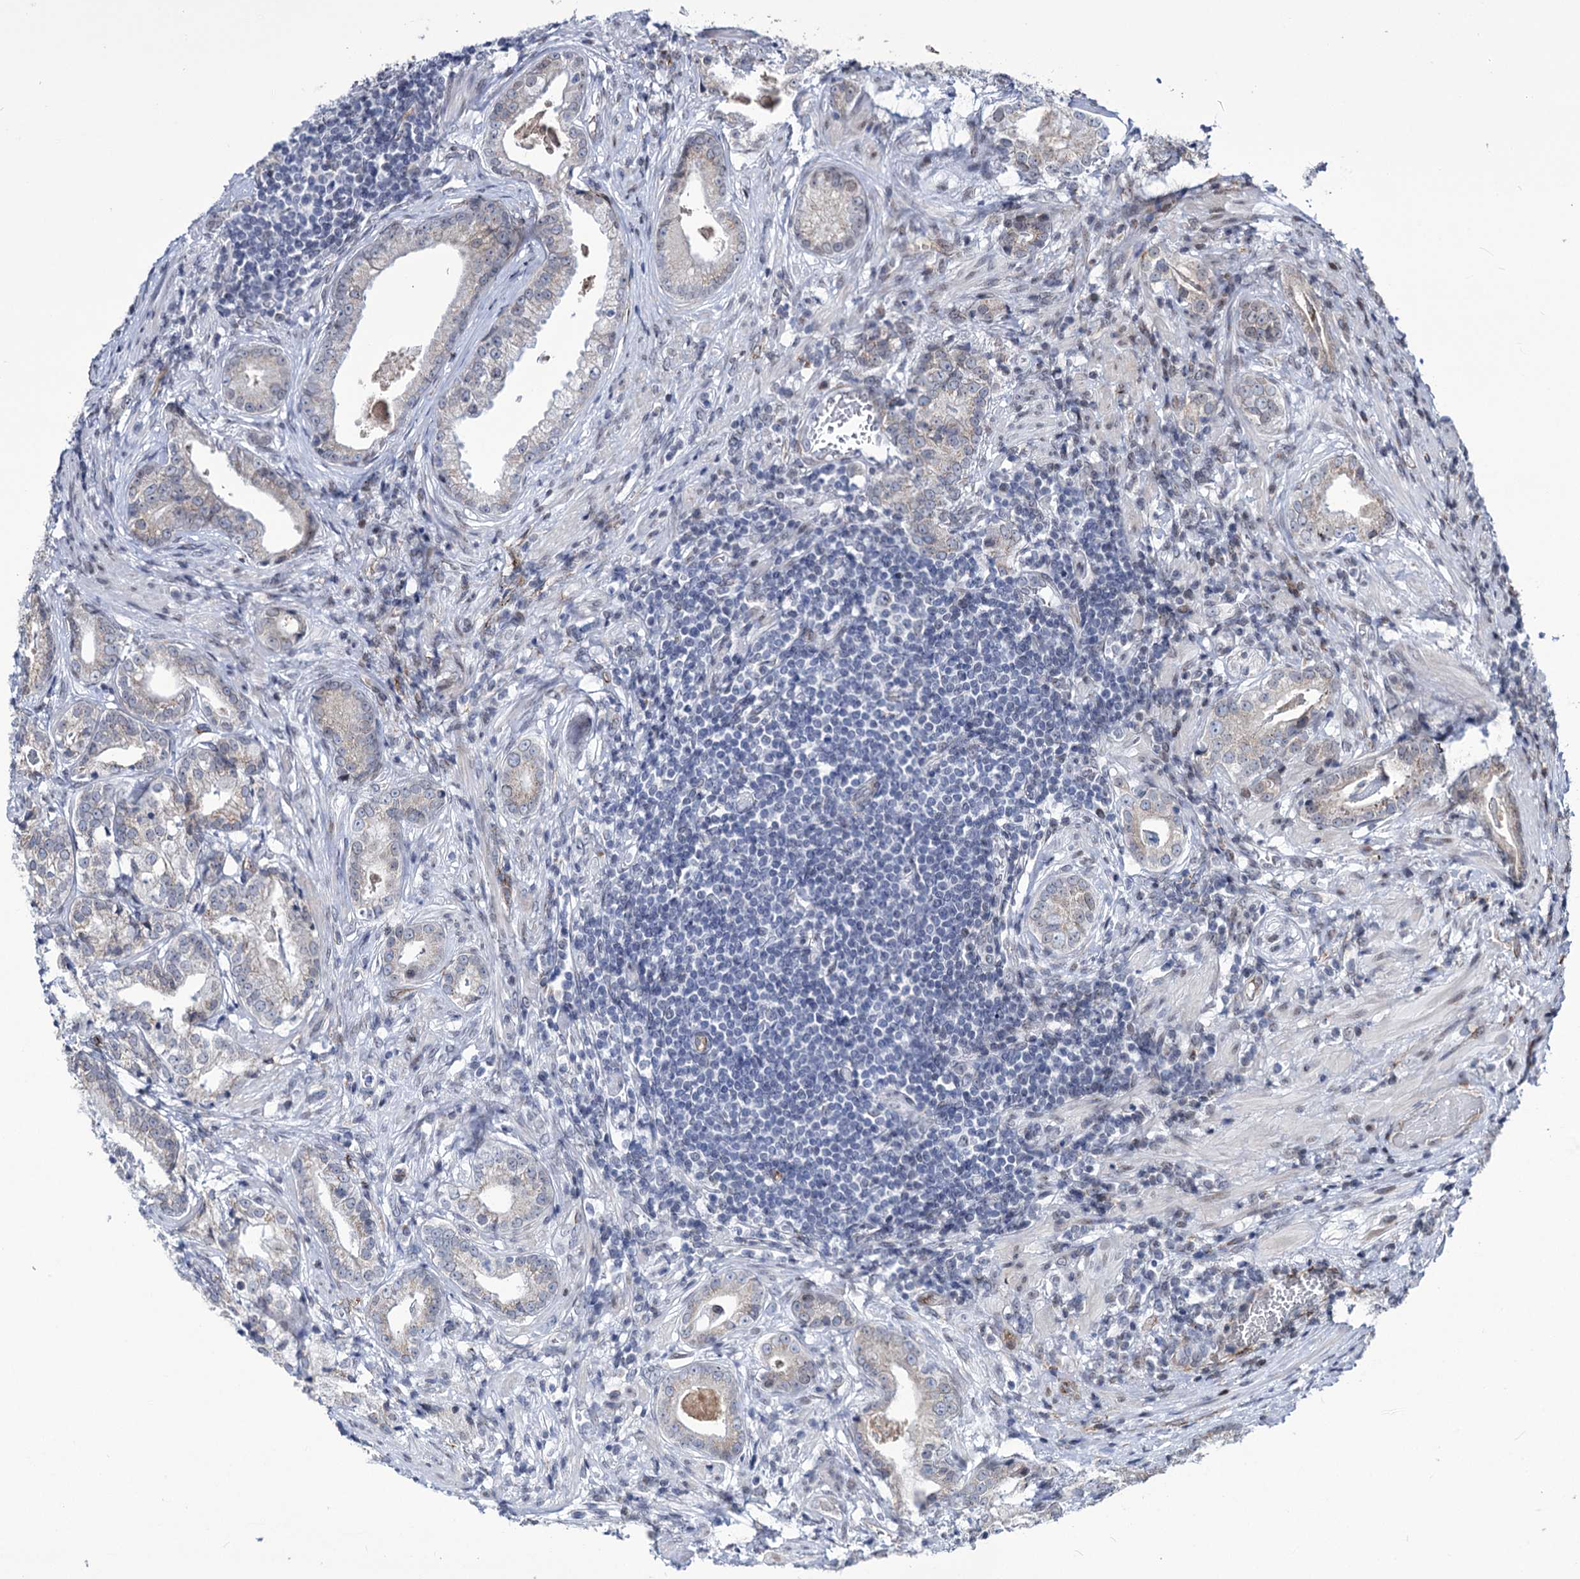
{"staining": {"intensity": "weak", "quantity": "<25%", "location": "cytoplasmic/membranous"}, "tissue": "prostate cancer", "cell_type": "Tumor cells", "image_type": "cancer", "snomed": [{"axis": "morphology", "description": "Adenocarcinoma, High grade"}, {"axis": "topography", "description": "Prostate"}], "caption": "Histopathology image shows no significant protein staining in tumor cells of prostate cancer.", "gene": "ZC3H12C", "patient": {"sex": "male", "age": 69}}